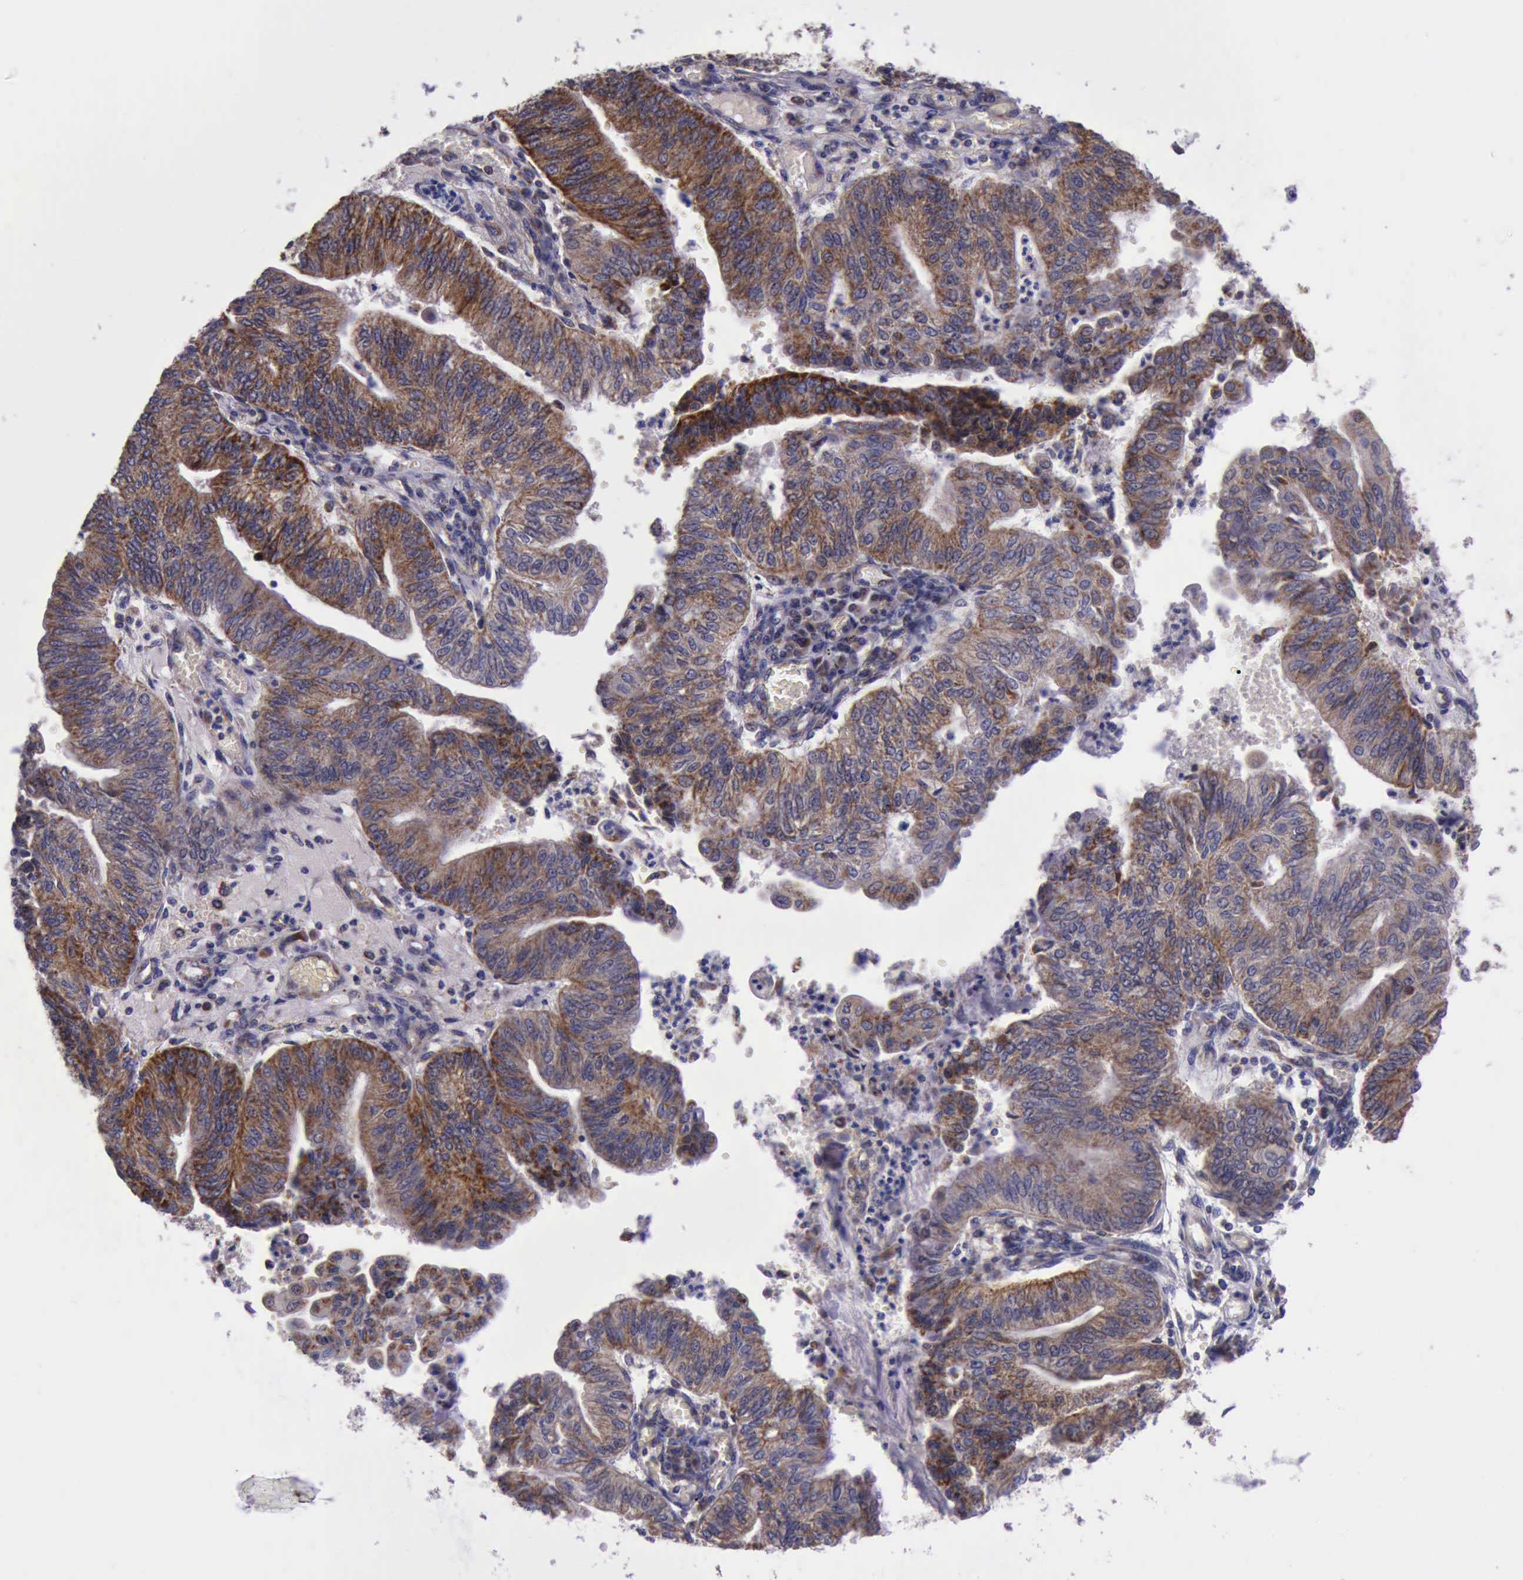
{"staining": {"intensity": "moderate", "quantity": ">75%", "location": "cytoplasmic/membranous"}, "tissue": "endometrial cancer", "cell_type": "Tumor cells", "image_type": "cancer", "snomed": [{"axis": "morphology", "description": "Adenocarcinoma, NOS"}, {"axis": "topography", "description": "Endometrium"}], "caption": "Protein staining demonstrates moderate cytoplasmic/membranous expression in about >75% of tumor cells in endometrial cancer (adenocarcinoma). (DAB (3,3'-diaminobenzidine) IHC, brown staining for protein, blue staining for nuclei).", "gene": "TXN2", "patient": {"sex": "female", "age": 59}}